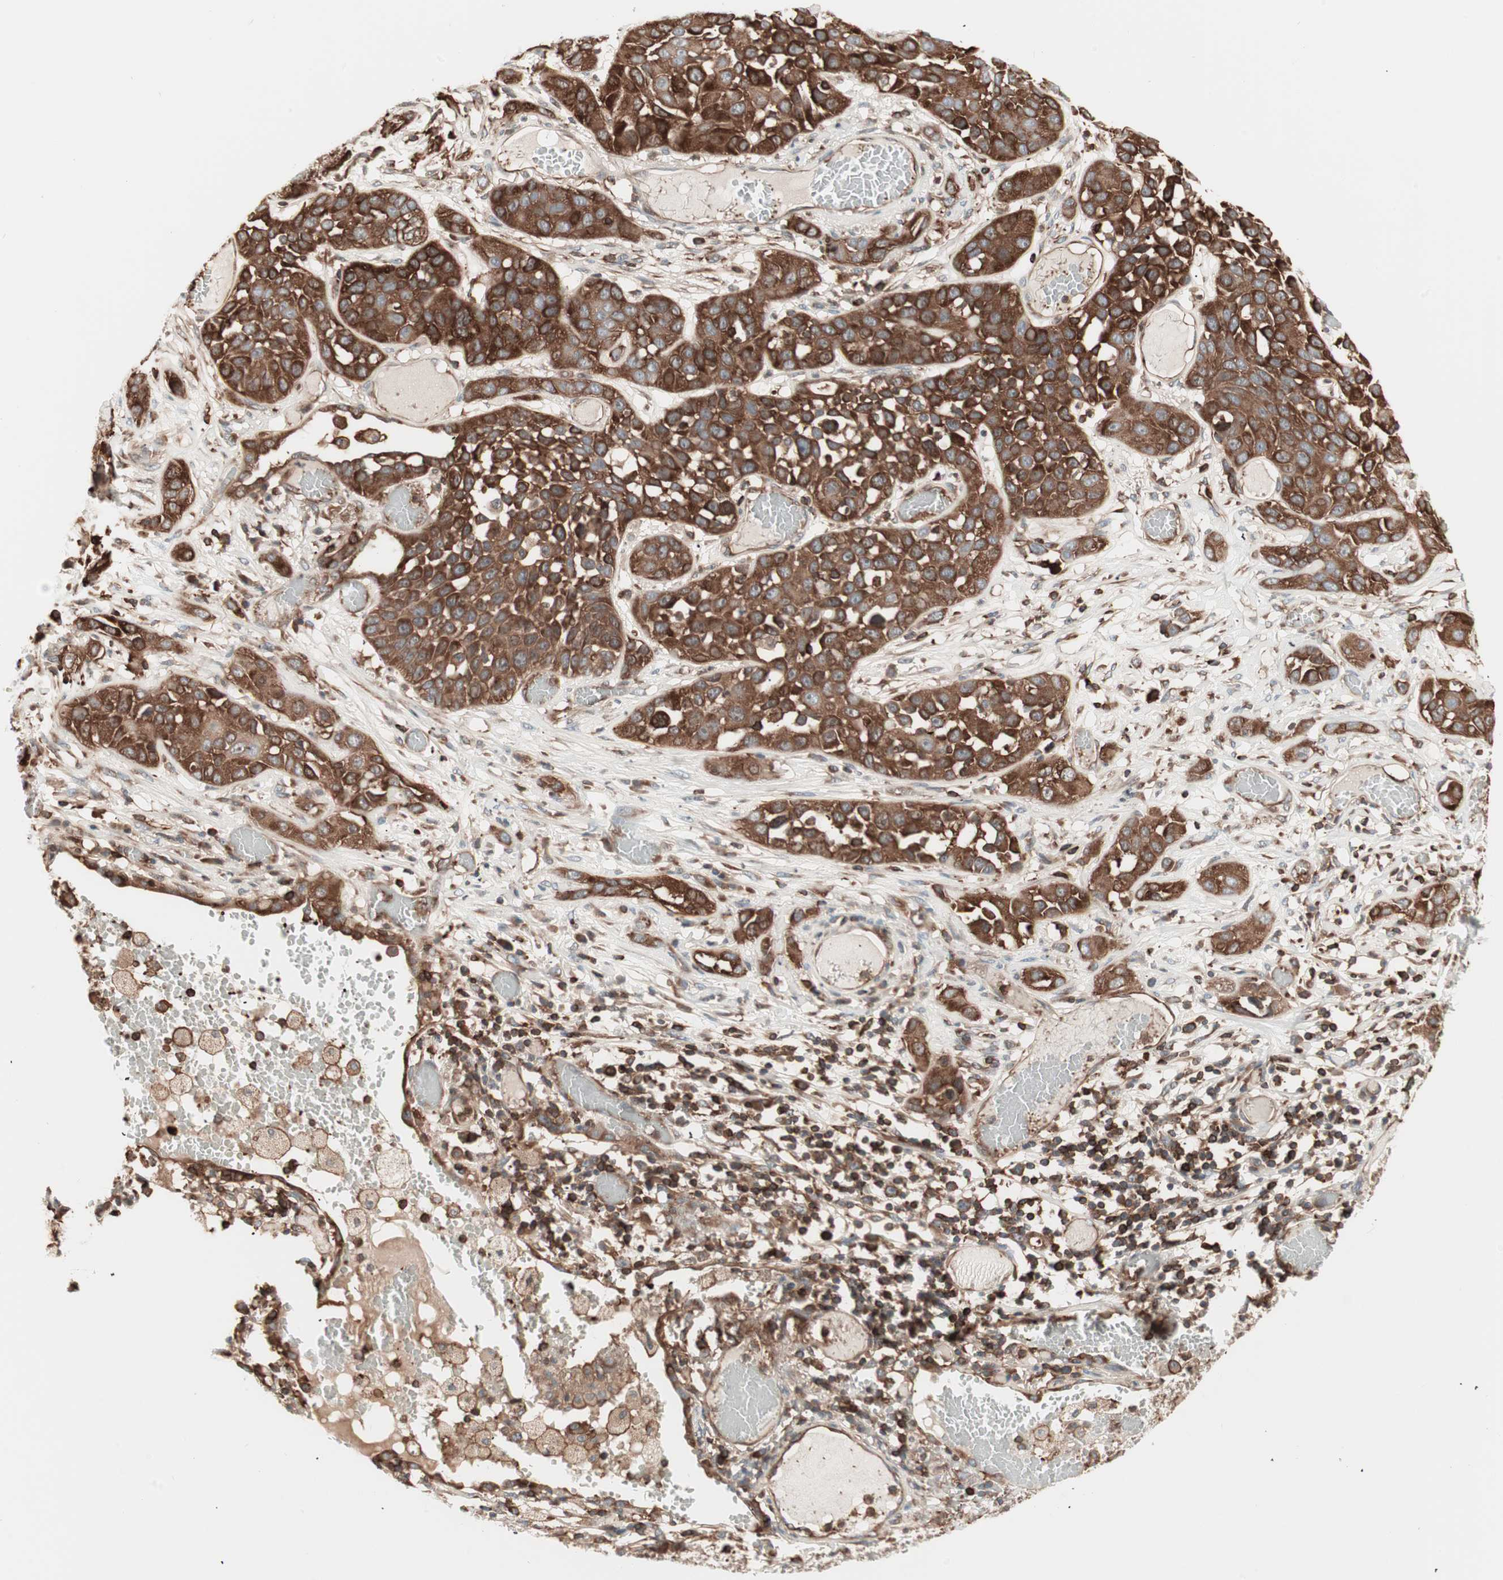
{"staining": {"intensity": "strong", "quantity": ">75%", "location": "cytoplasmic/membranous"}, "tissue": "lung cancer", "cell_type": "Tumor cells", "image_type": "cancer", "snomed": [{"axis": "morphology", "description": "Squamous cell carcinoma, NOS"}, {"axis": "topography", "description": "Lung"}], "caption": "An IHC image of neoplastic tissue is shown. Protein staining in brown highlights strong cytoplasmic/membranous positivity in lung squamous cell carcinoma within tumor cells.", "gene": "TCP11L1", "patient": {"sex": "male", "age": 71}}